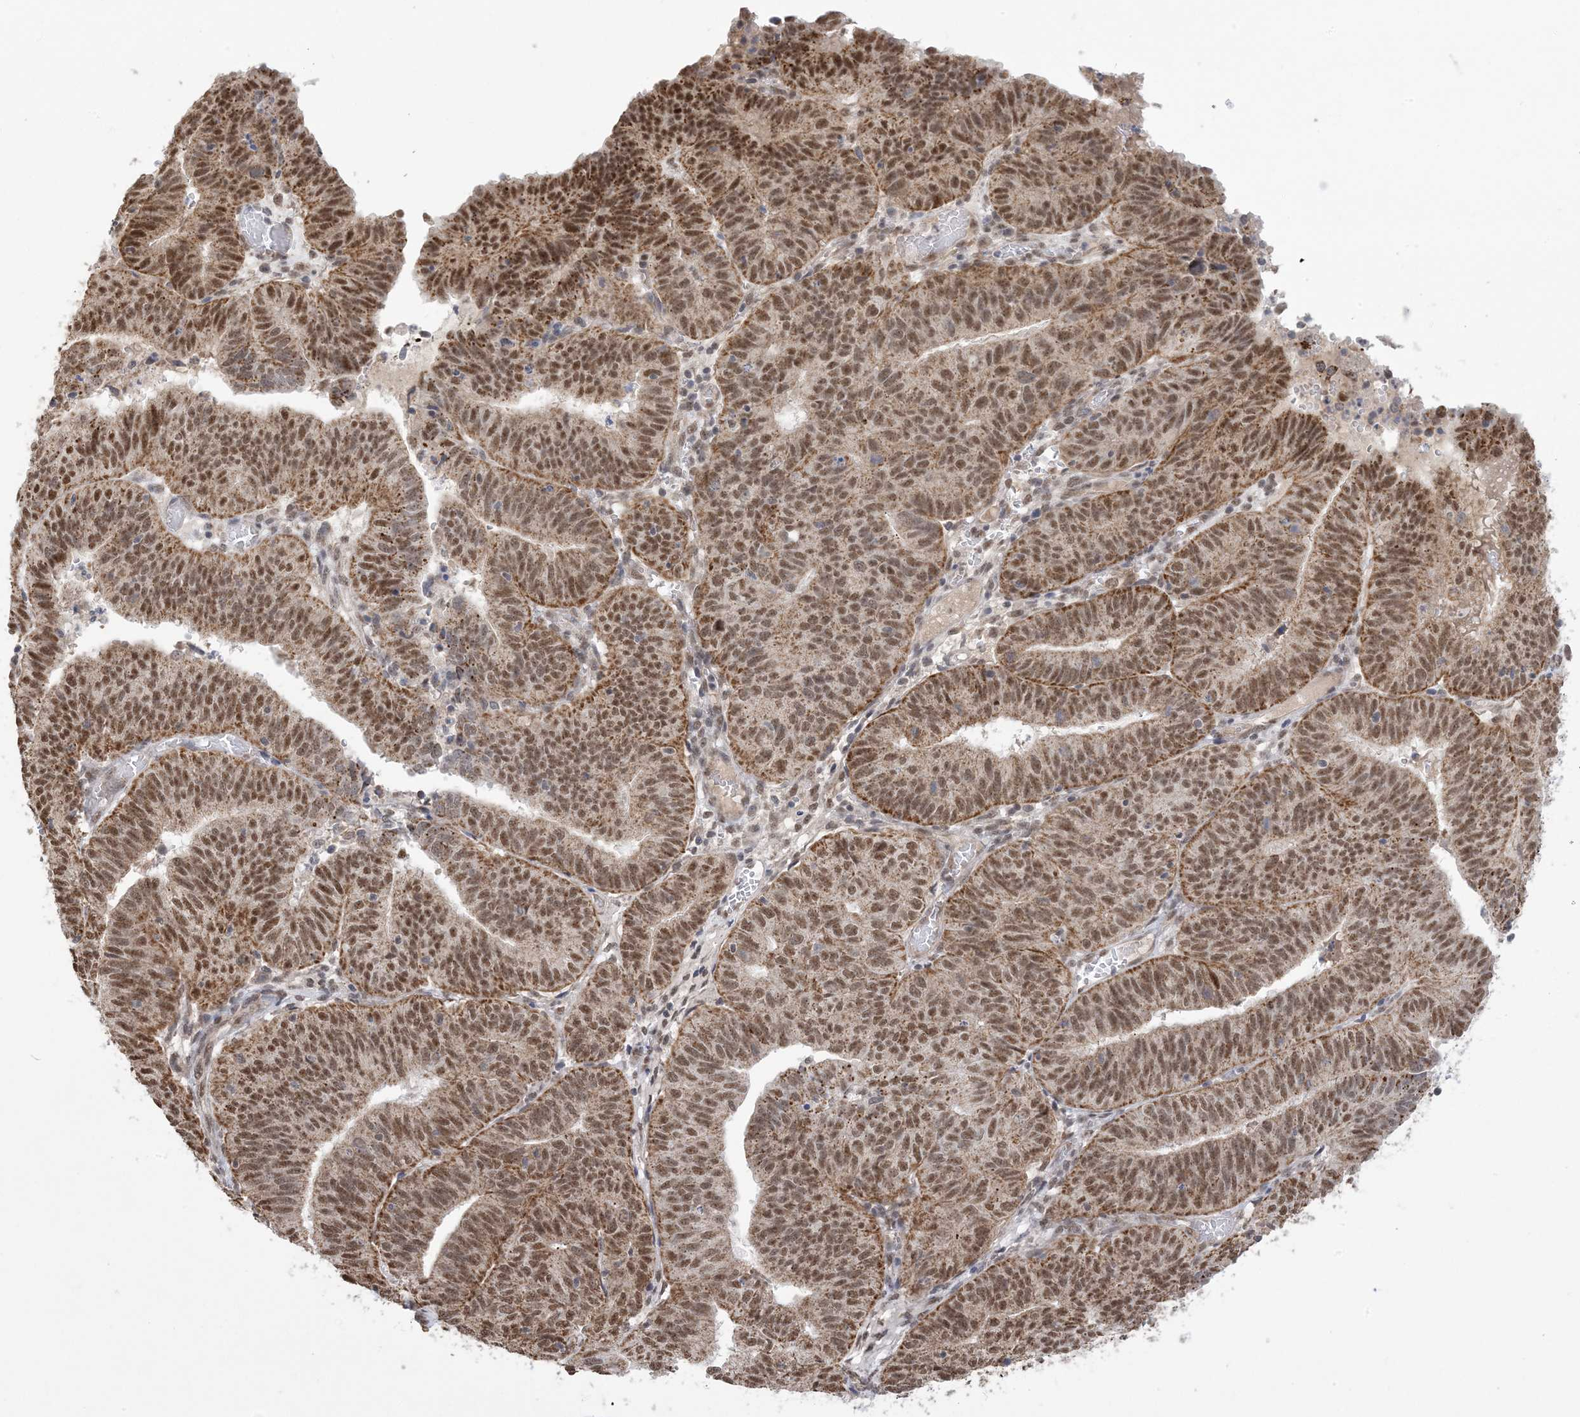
{"staining": {"intensity": "moderate", "quantity": ">75%", "location": "cytoplasmic/membranous,nuclear"}, "tissue": "endometrial cancer", "cell_type": "Tumor cells", "image_type": "cancer", "snomed": [{"axis": "morphology", "description": "Adenocarcinoma, NOS"}, {"axis": "topography", "description": "Uterus"}], "caption": "Protein expression by immunohistochemistry (IHC) displays moderate cytoplasmic/membranous and nuclear staining in approximately >75% of tumor cells in endometrial adenocarcinoma. (Stains: DAB (3,3'-diaminobenzidine) in brown, nuclei in blue, Microscopy: brightfield microscopy at high magnification).", "gene": "TRMT10C", "patient": {"sex": "female", "age": 77}}